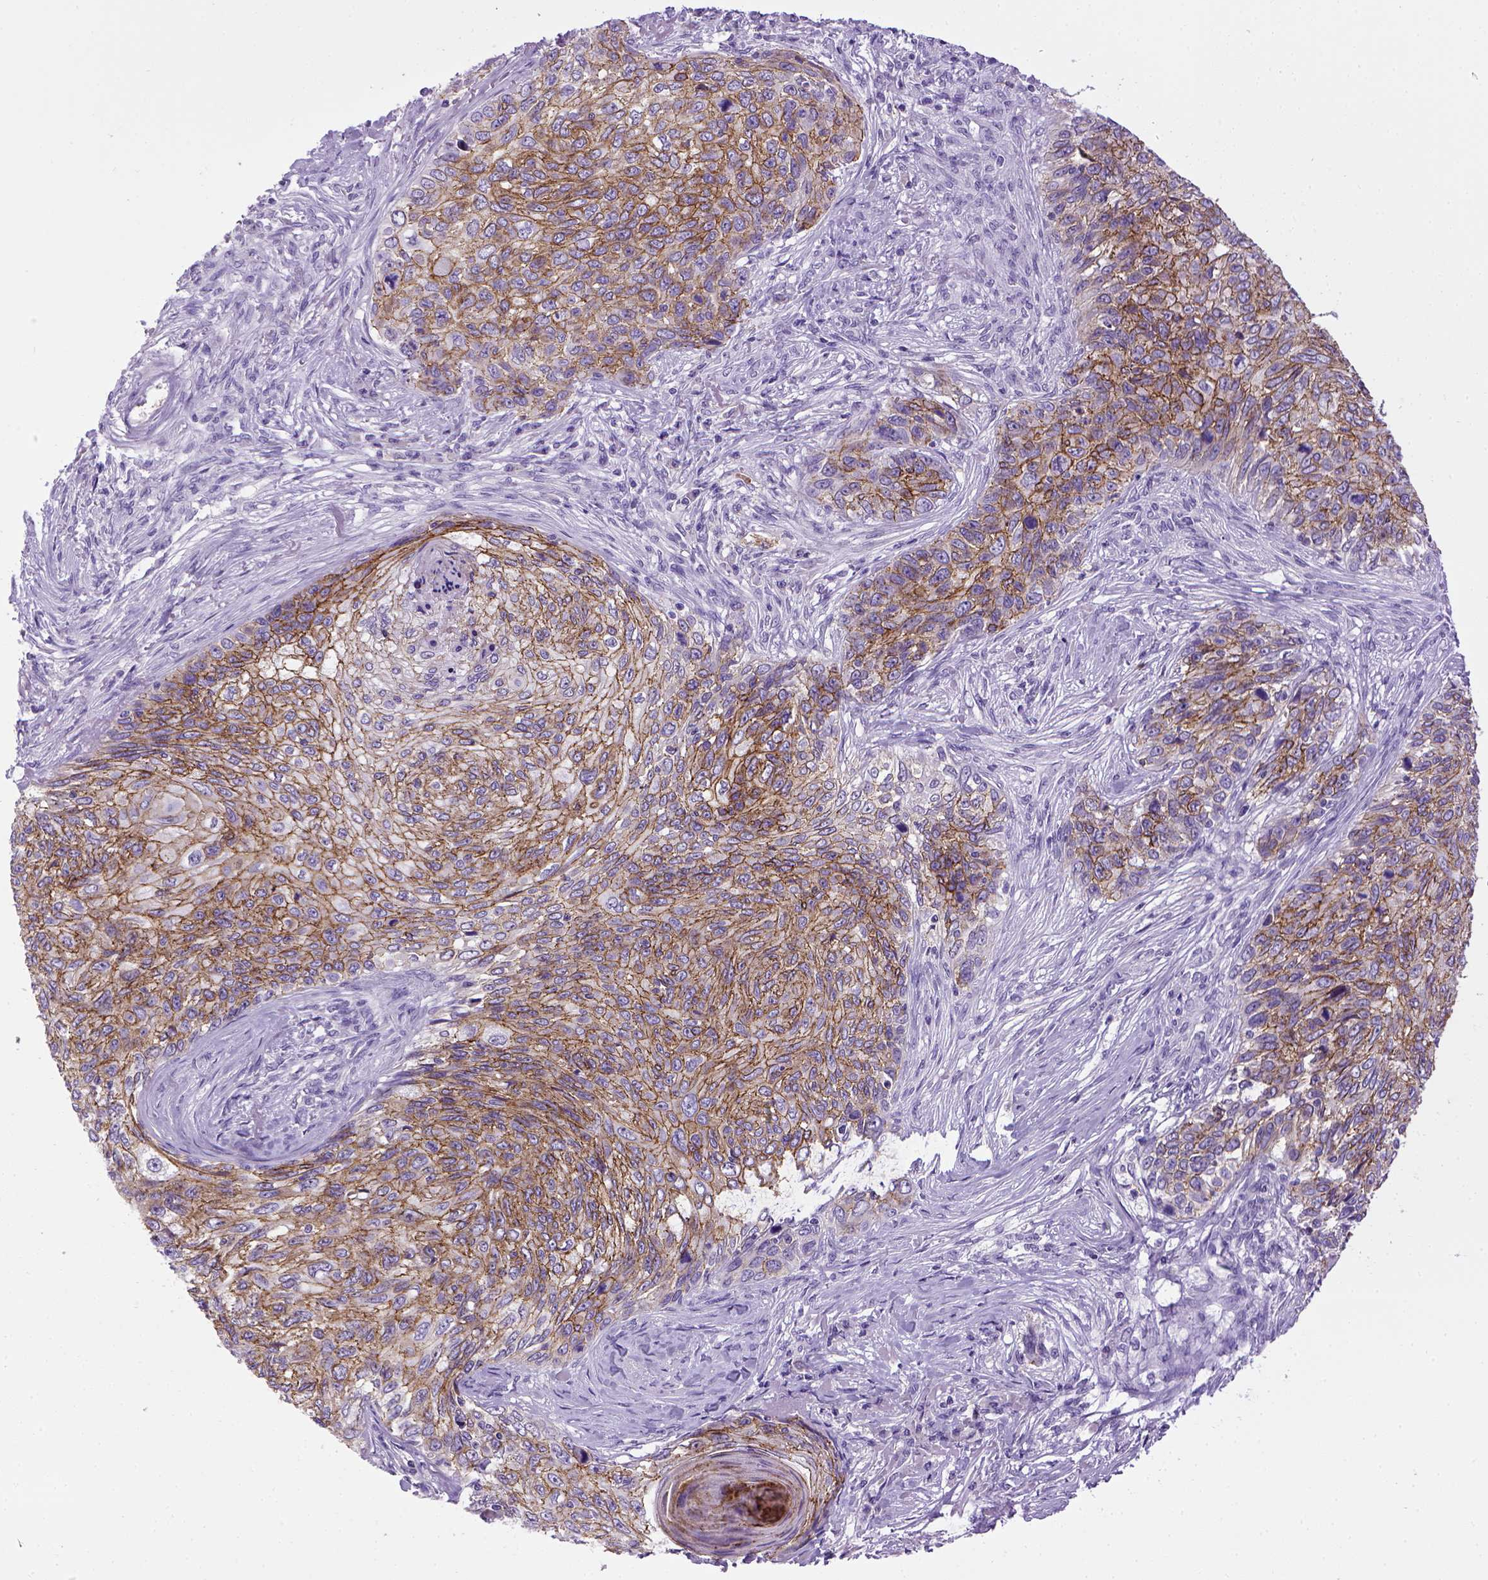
{"staining": {"intensity": "moderate", "quantity": ">75%", "location": "cytoplasmic/membranous"}, "tissue": "skin cancer", "cell_type": "Tumor cells", "image_type": "cancer", "snomed": [{"axis": "morphology", "description": "Squamous cell carcinoma, NOS"}, {"axis": "topography", "description": "Skin"}], "caption": "Immunohistochemical staining of human squamous cell carcinoma (skin) displays medium levels of moderate cytoplasmic/membranous positivity in about >75% of tumor cells. Ihc stains the protein of interest in brown and the nuclei are stained blue.", "gene": "CDH1", "patient": {"sex": "male", "age": 92}}